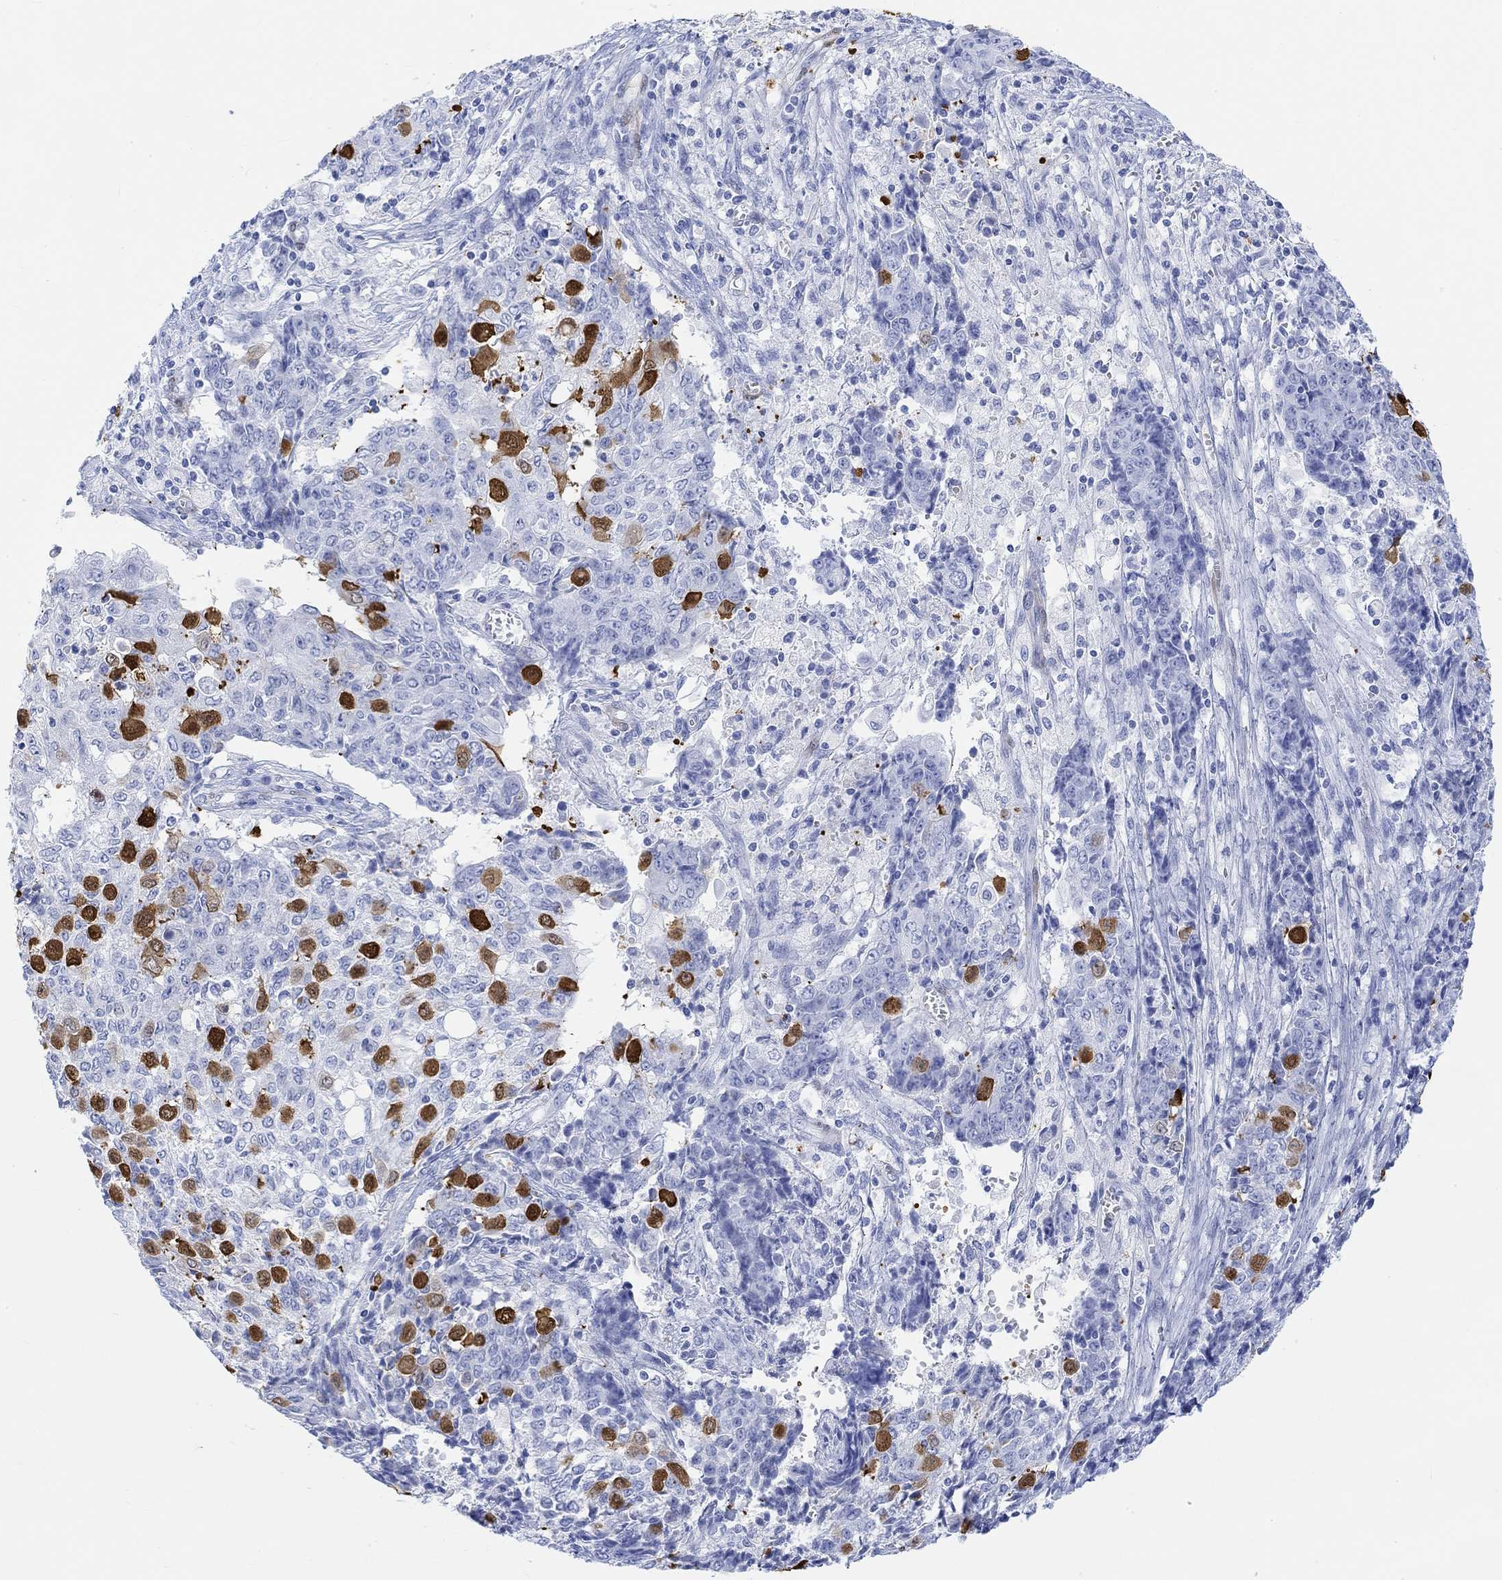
{"staining": {"intensity": "strong", "quantity": "25%-75%", "location": "cytoplasmic/membranous,nuclear"}, "tissue": "ovarian cancer", "cell_type": "Tumor cells", "image_type": "cancer", "snomed": [{"axis": "morphology", "description": "Carcinoma, endometroid"}, {"axis": "topography", "description": "Ovary"}], "caption": "High-power microscopy captured an immunohistochemistry (IHC) micrograph of endometroid carcinoma (ovarian), revealing strong cytoplasmic/membranous and nuclear positivity in about 25%-75% of tumor cells. (DAB (3,3'-diaminobenzidine) = brown stain, brightfield microscopy at high magnification).", "gene": "TPPP3", "patient": {"sex": "female", "age": 42}}